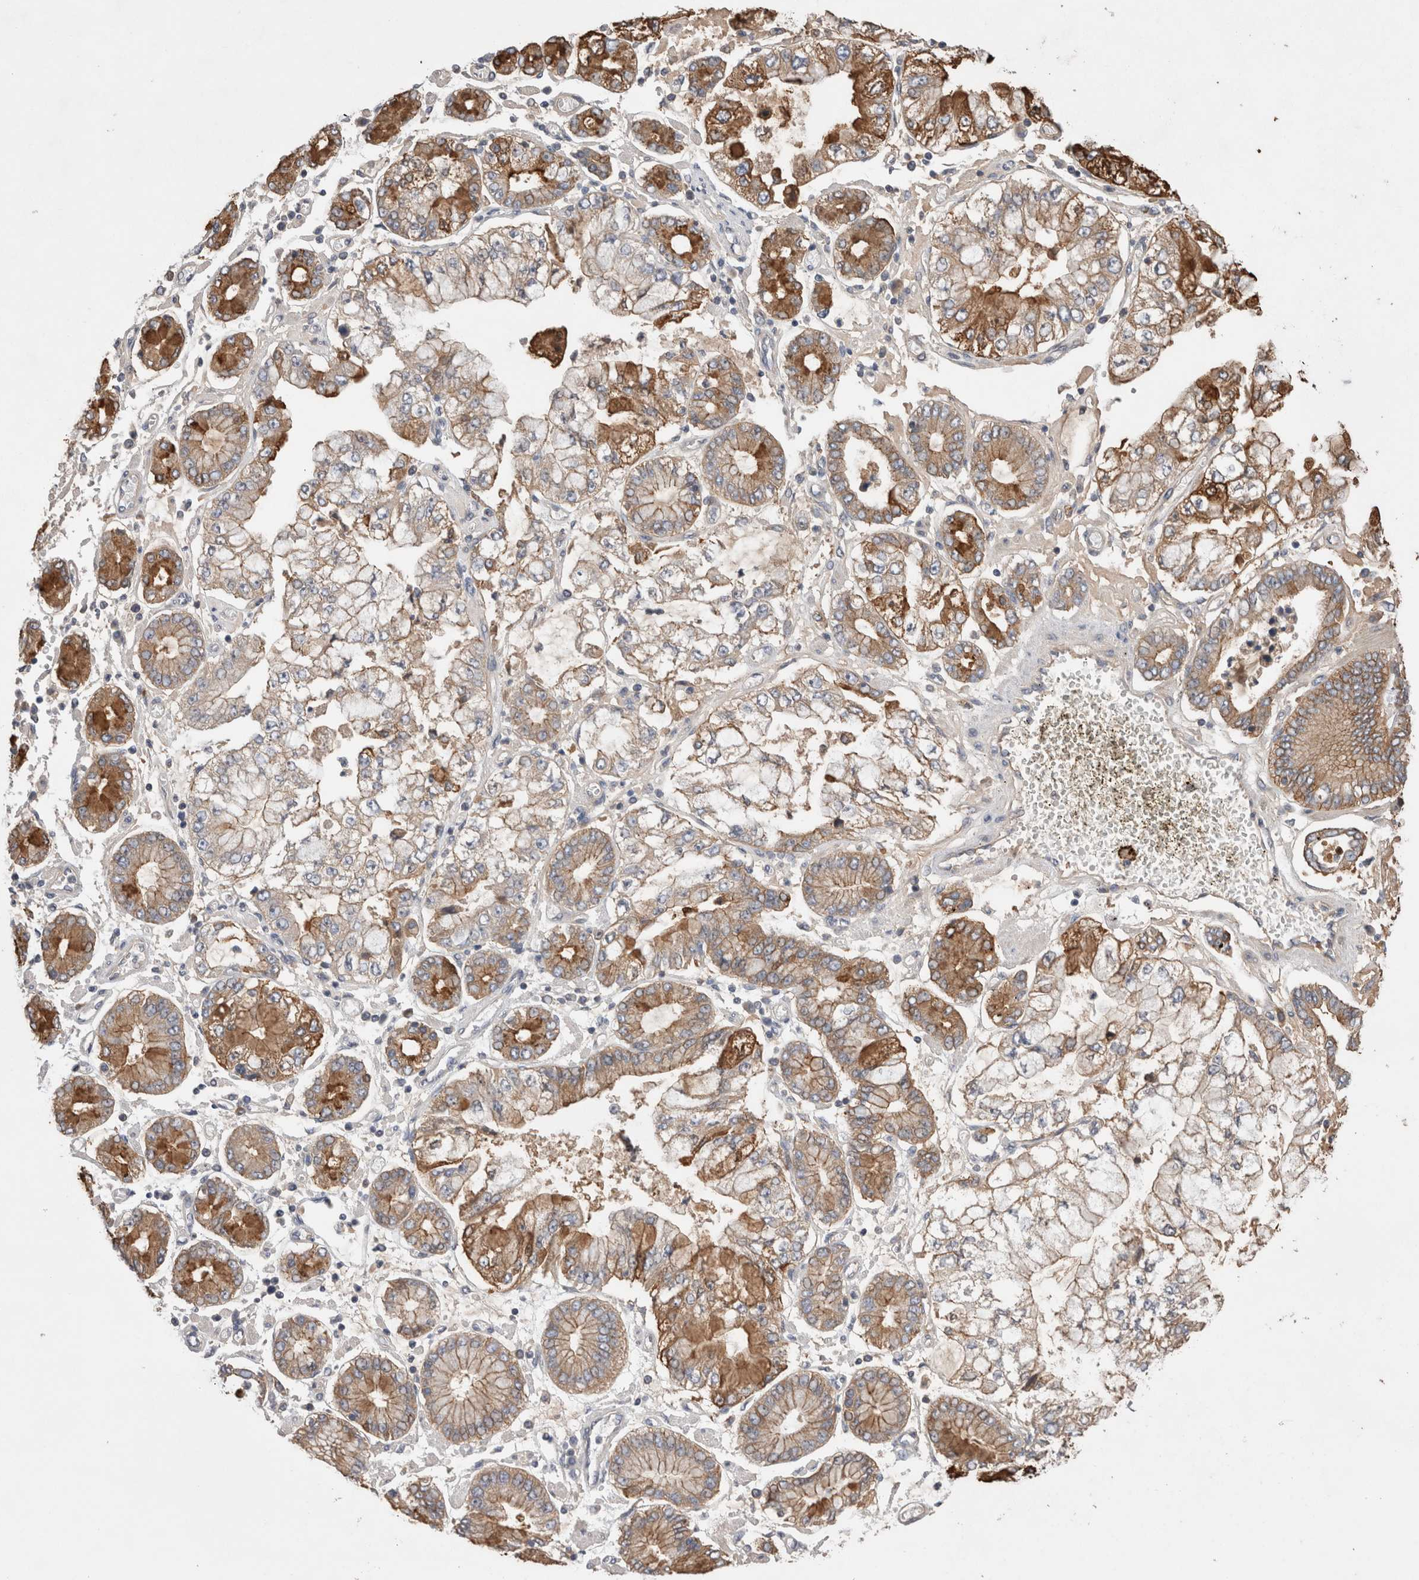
{"staining": {"intensity": "moderate", "quantity": "25%-75%", "location": "cytoplasmic/membranous"}, "tissue": "stomach cancer", "cell_type": "Tumor cells", "image_type": "cancer", "snomed": [{"axis": "morphology", "description": "Adenocarcinoma, NOS"}, {"axis": "topography", "description": "Stomach"}], "caption": "IHC image of neoplastic tissue: human stomach cancer stained using IHC demonstrates medium levels of moderate protein expression localized specifically in the cytoplasmic/membranous of tumor cells, appearing as a cytoplasmic/membranous brown color.", "gene": "OTOR", "patient": {"sex": "male", "age": 76}}